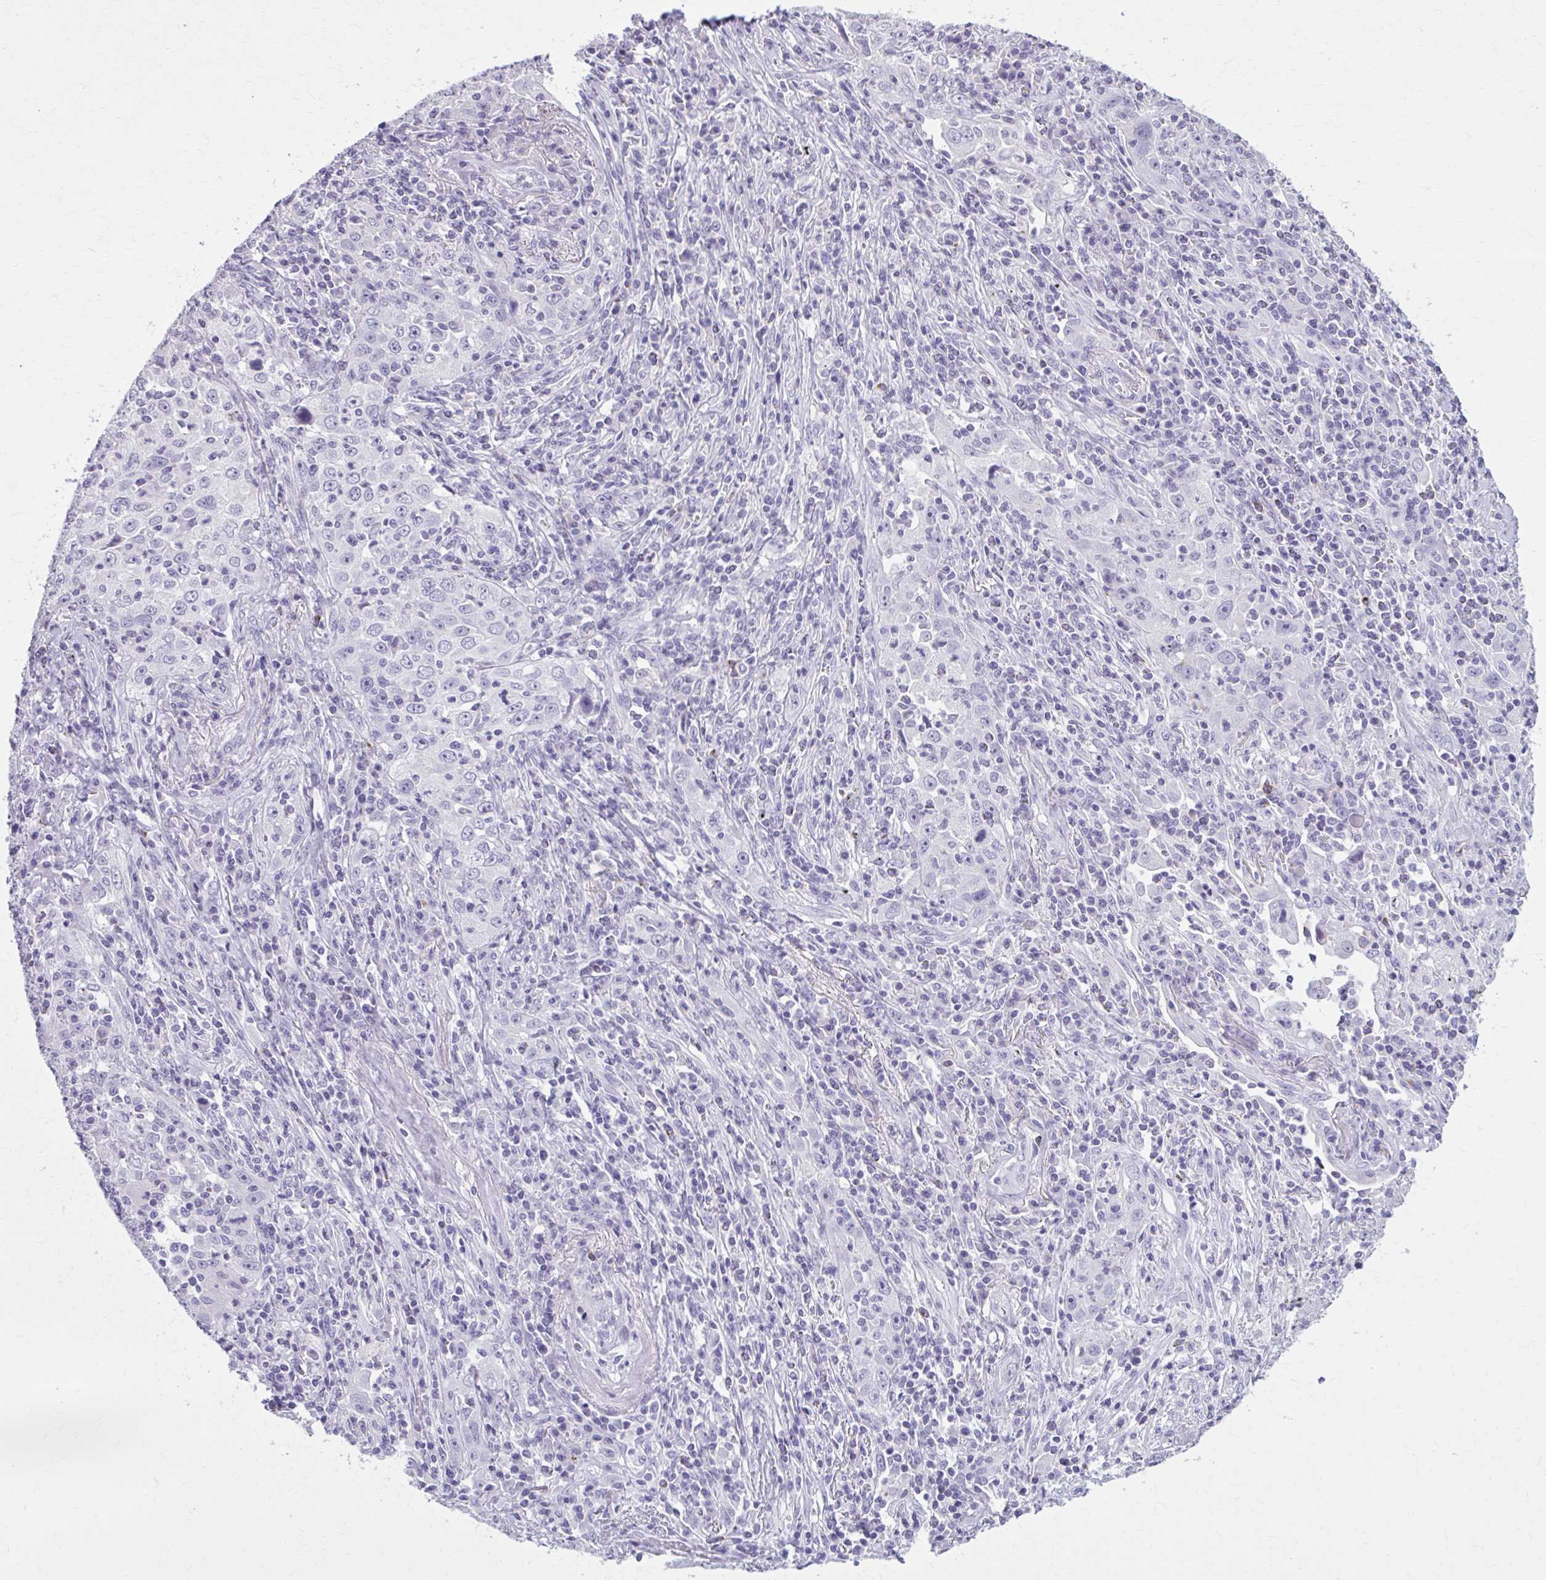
{"staining": {"intensity": "negative", "quantity": "none", "location": "none"}, "tissue": "lung cancer", "cell_type": "Tumor cells", "image_type": "cancer", "snomed": [{"axis": "morphology", "description": "Squamous cell carcinoma, NOS"}, {"axis": "topography", "description": "Lung"}], "caption": "Immunohistochemistry histopathology image of neoplastic tissue: lung cancer stained with DAB (3,3'-diaminobenzidine) reveals no significant protein expression in tumor cells.", "gene": "OR4B1", "patient": {"sex": "male", "age": 71}}